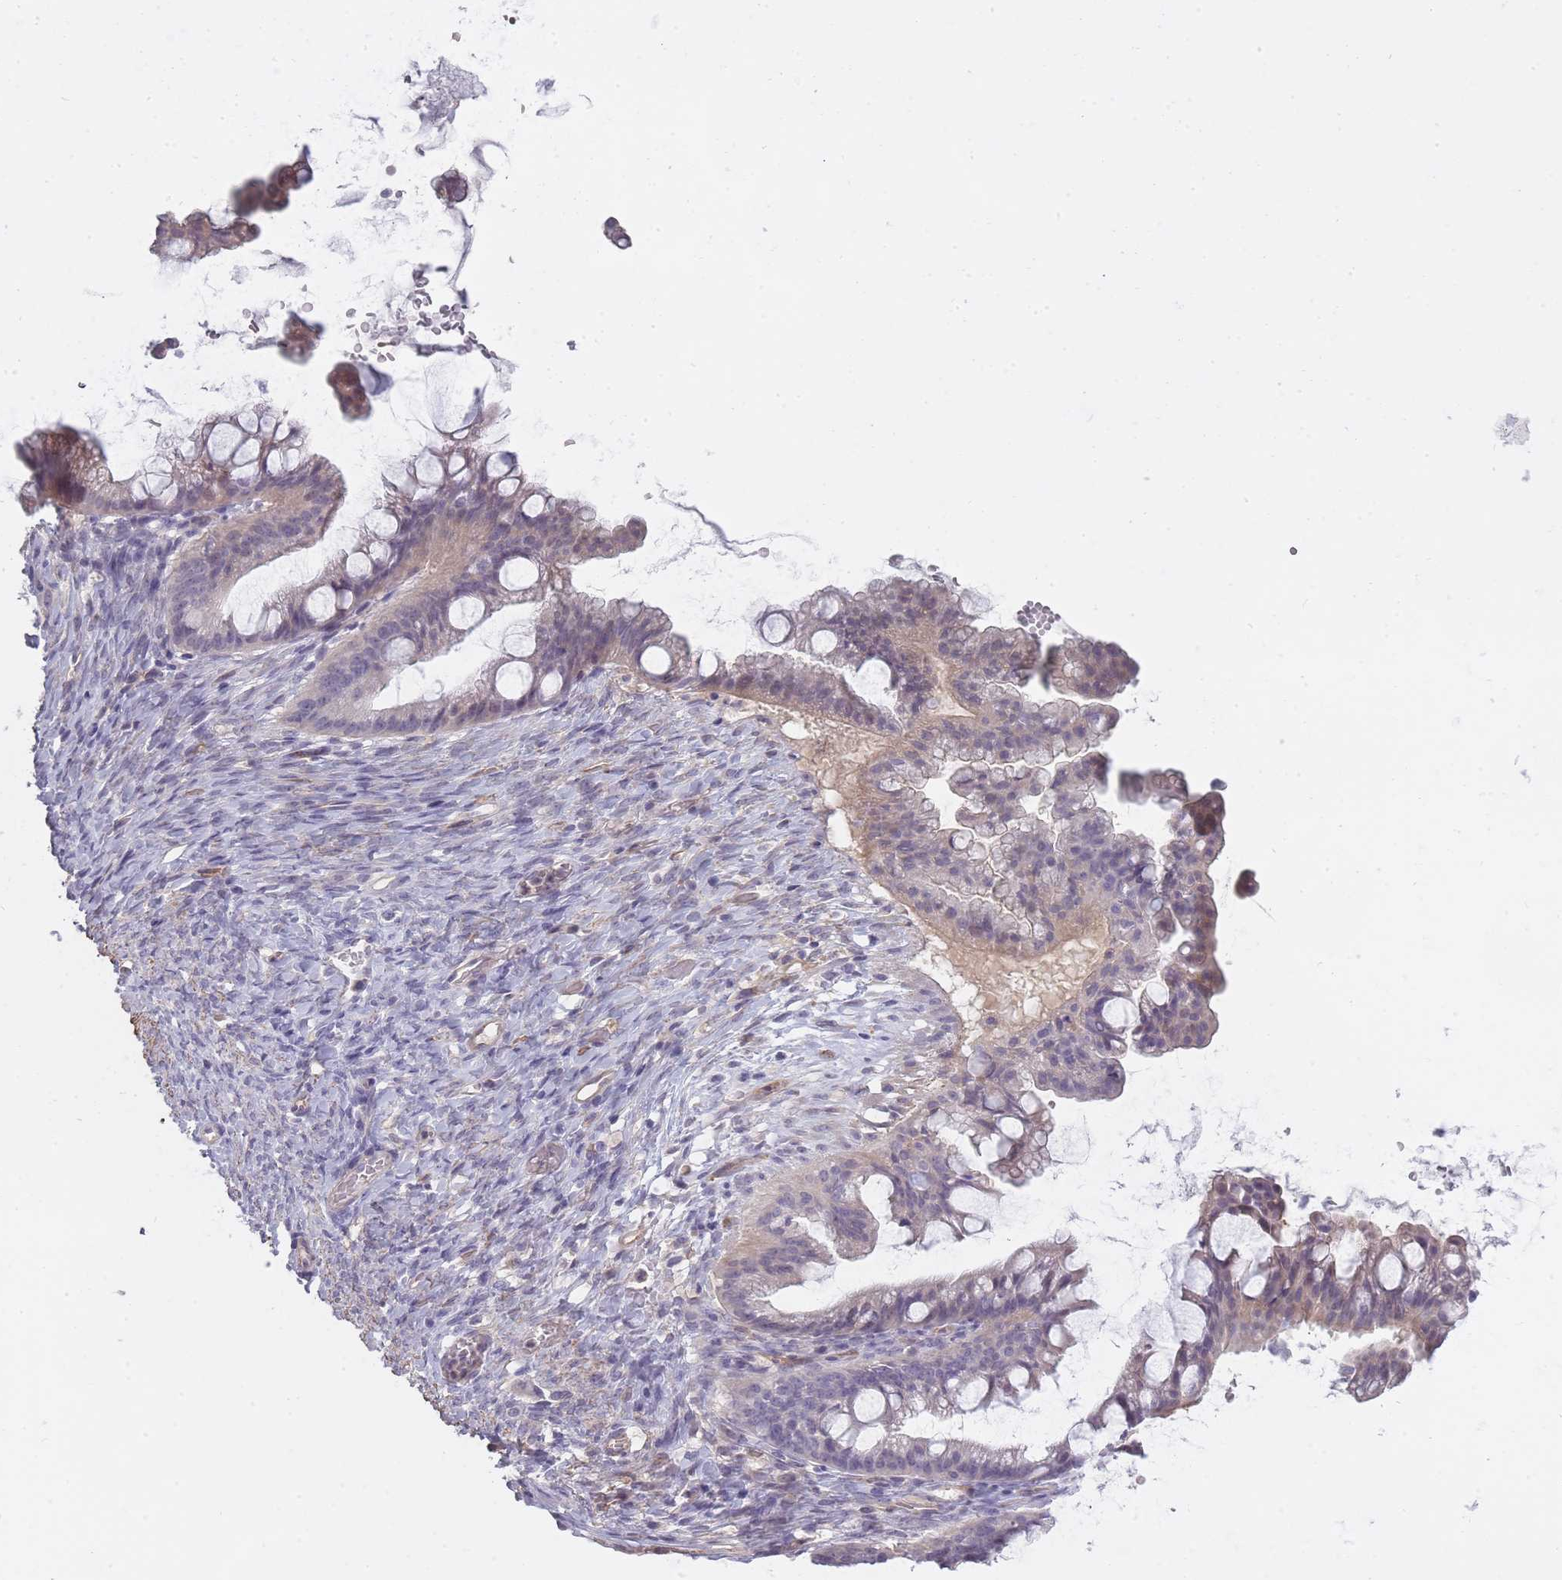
{"staining": {"intensity": "weak", "quantity": "<25%", "location": "cytoplasmic/membranous,nuclear"}, "tissue": "ovarian cancer", "cell_type": "Tumor cells", "image_type": "cancer", "snomed": [{"axis": "morphology", "description": "Cystadenocarcinoma, mucinous, NOS"}, {"axis": "topography", "description": "Ovary"}], "caption": "Histopathology image shows no protein expression in tumor cells of ovarian mucinous cystadenocarcinoma tissue. Nuclei are stained in blue.", "gene": "SLC8A2", "patient": {"sex": "female", "age": 73}}